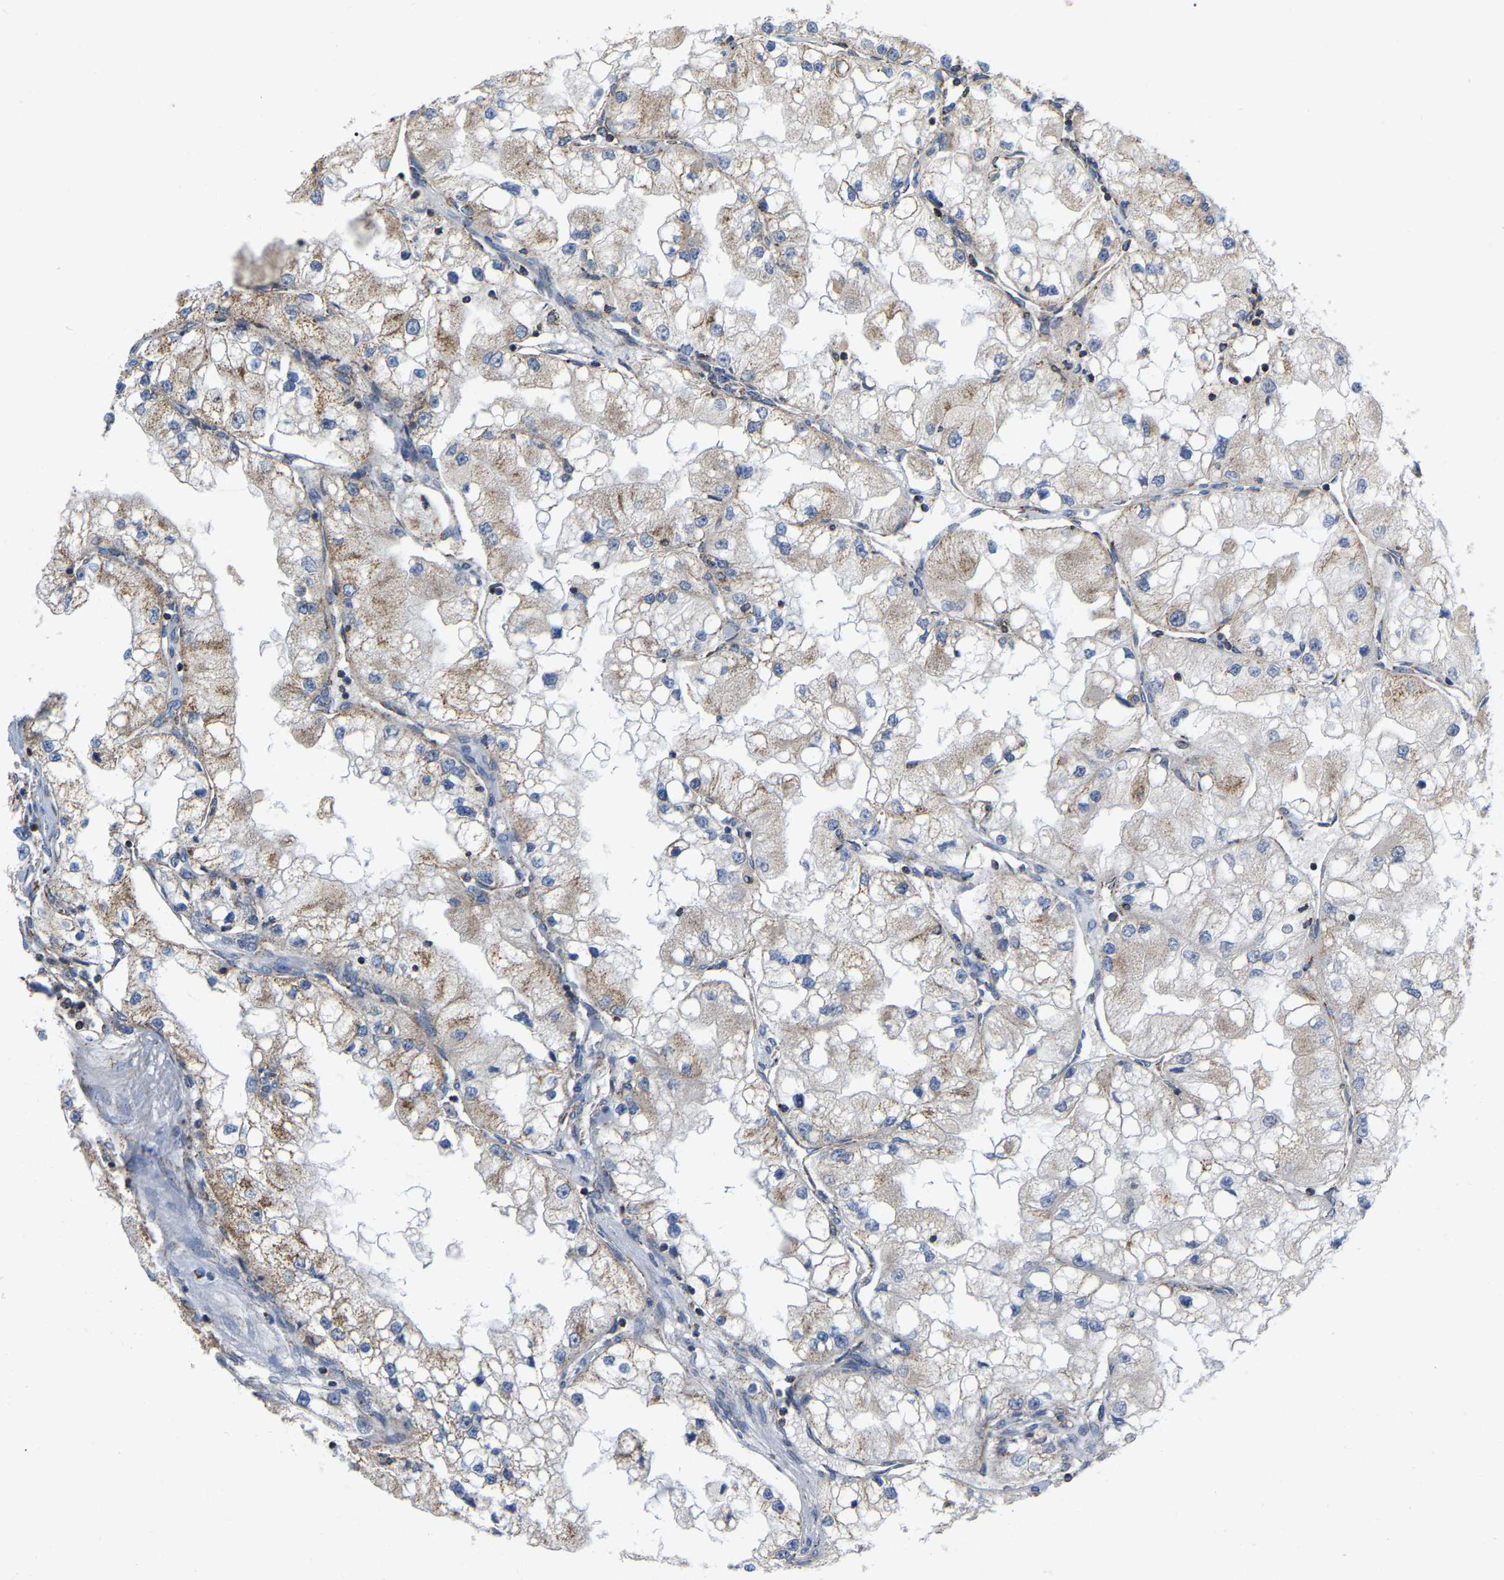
{"staining": {"intensity": "moderate", "quantity": "25%-75%", "location": "cytoplasmic/membranous"}, "tissue": "renal cancer", "cell_type": "Tumor cells", "image_type": "cancer", "snomed": [{"axis": "morphology", "description": "Adenocarcinoma, NOS"}, {"axis": "topography", "description": "Kidney"}], "caption": "About 25%-75% of tumor cells in human renal adenocarcinoma exhibit moderate cytoplasmic/membranous protein positivity as visualized by brown immunohistochemical staining.", "gene": "CBLB", "patient": {"sex": "male", "age": 68}}